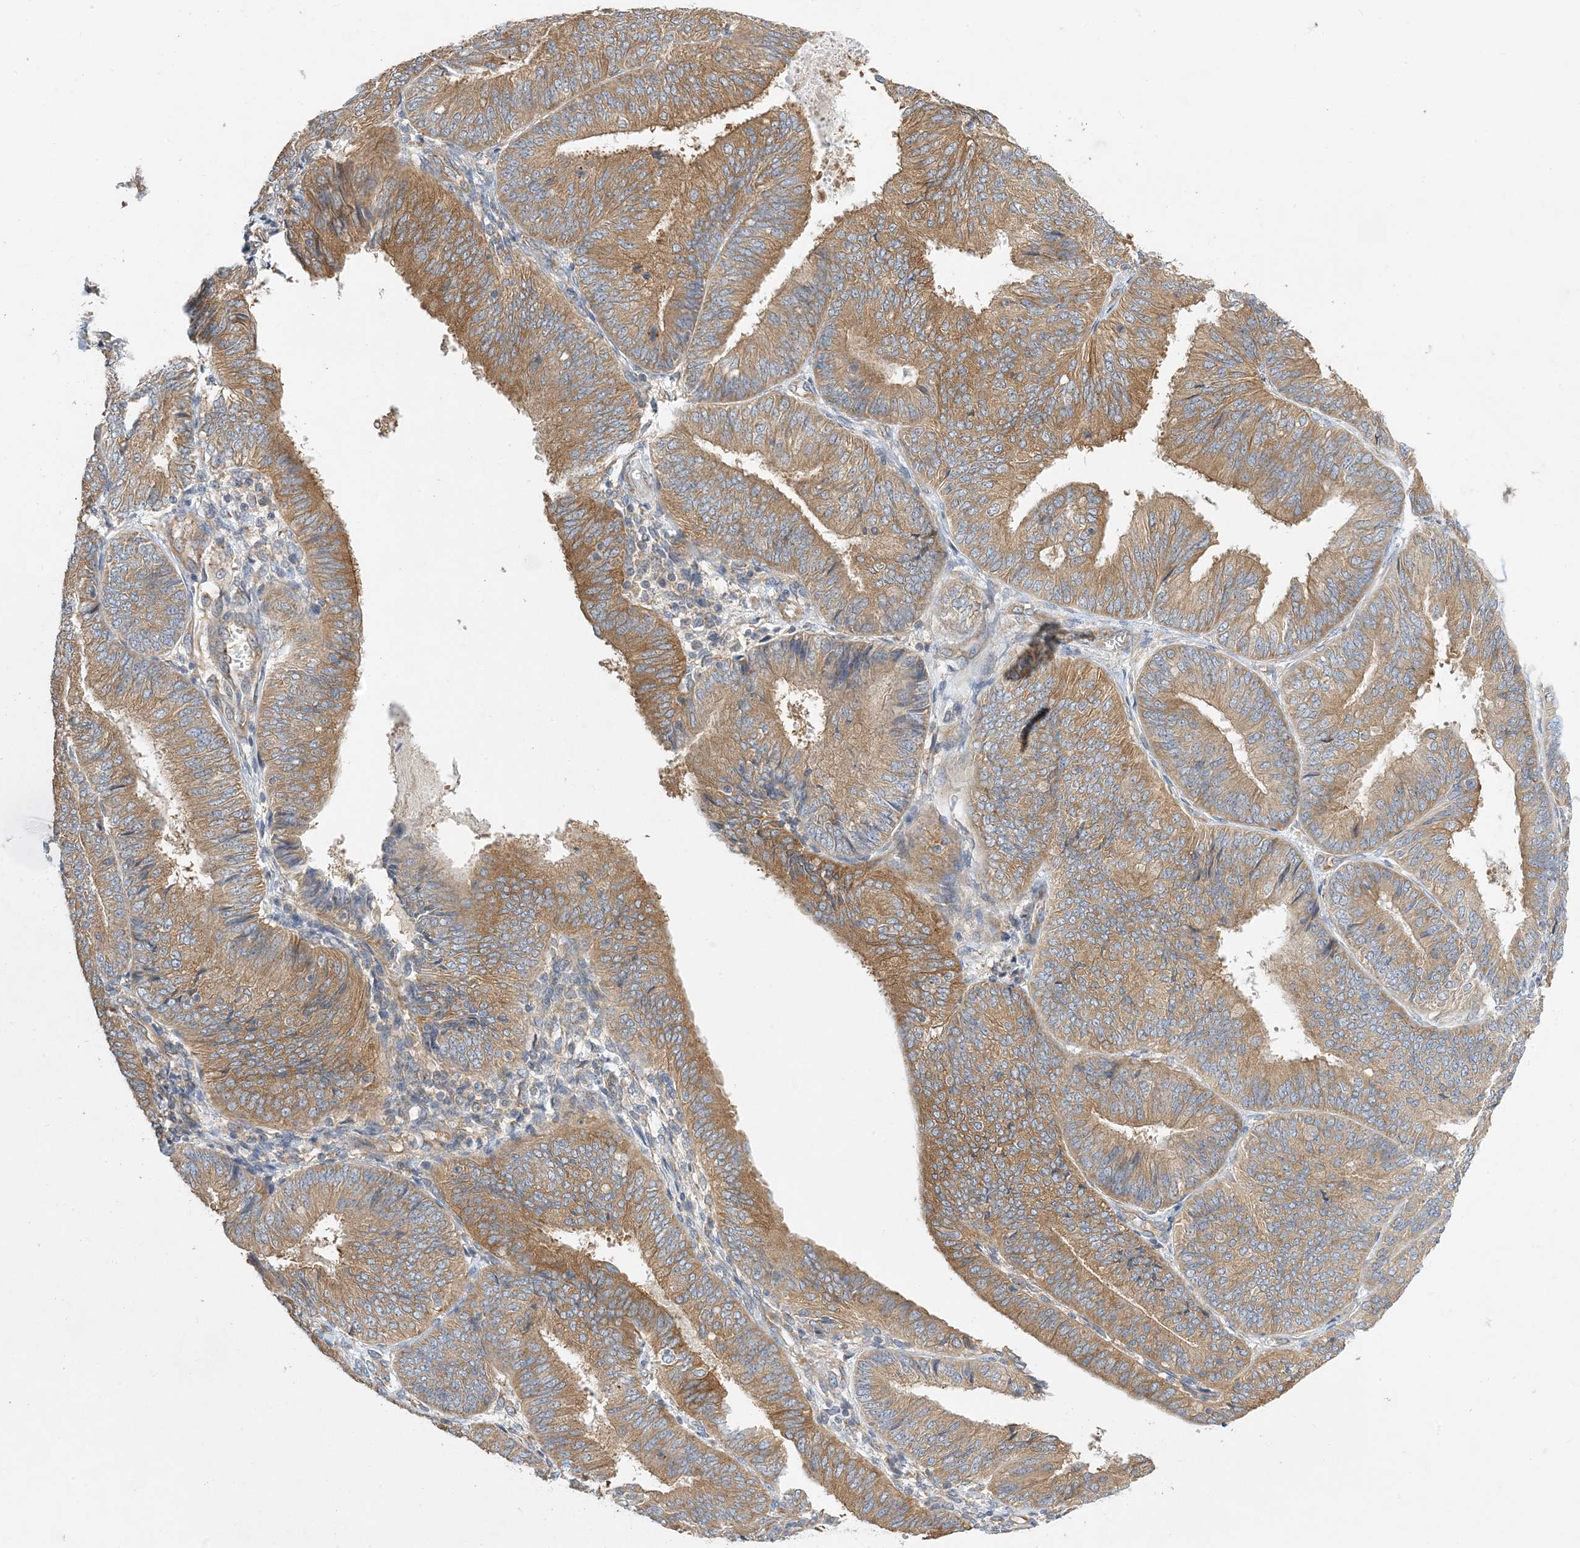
{"staining": {"intensity": "moderate", "quantity": ">75%", "location": "cytoplasmic/membranous"}, "tissue": "endometrial cancer", "cell_type": "Tumor cells", "image_type": "cancer", "snomed": [{"axis": "morphology", "description": "Adenocarcinoma, NOS"}, {"axis": "topography", "description": "Endometrium"}], "caption": "Endometrial cancer was stained to show a protein in brown. There is medium levels of moderate cytoplasmic/membranous expression in approximately >75% of tumor cells.", "gene": "SIDT1", "patient": {"sex": "female", "age": 58}}